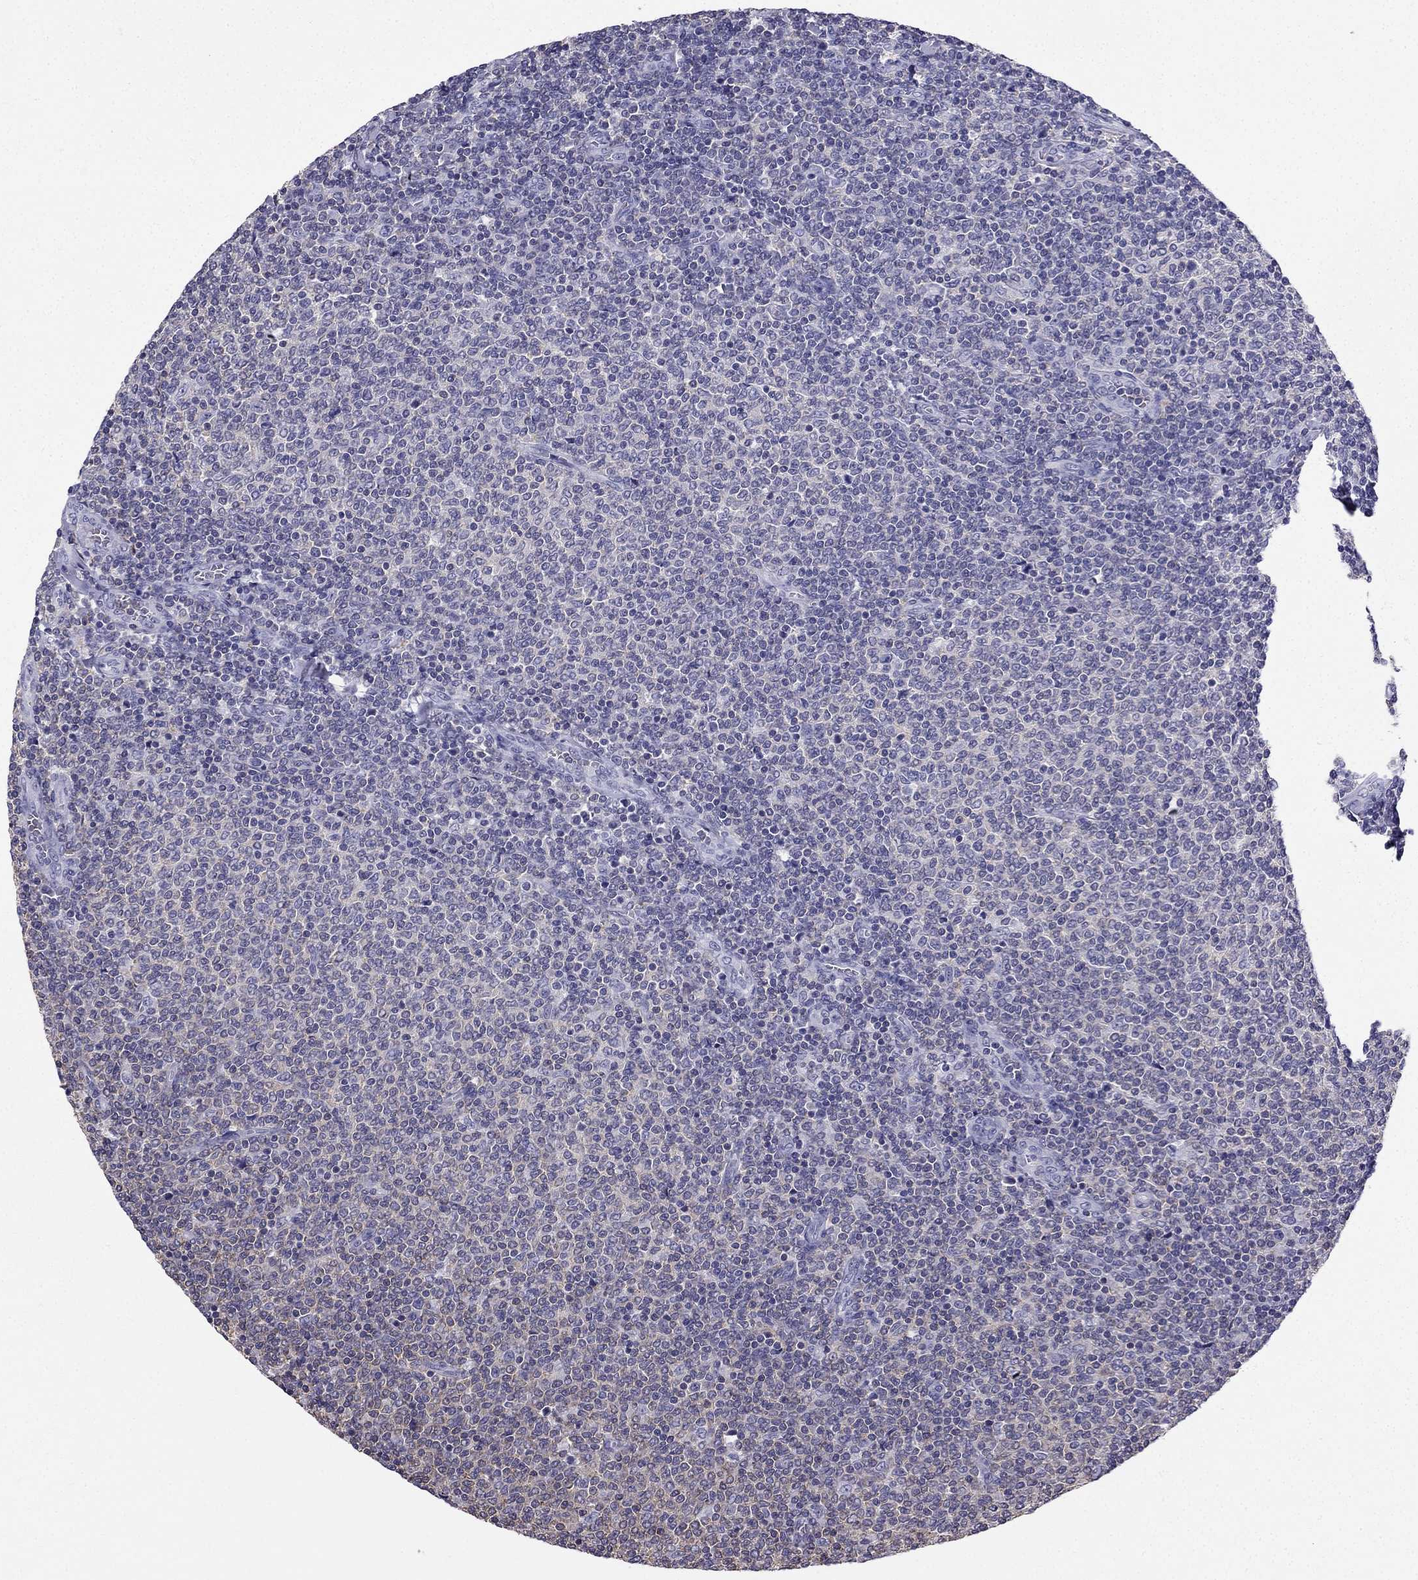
{"staining": {"intensity": "negative", "quantity": "none", "location": "none"}, "tissue": "lymphoma", "cell_type": "Tumor cells", "image_type": "cancer", "snomed": [{"axis": "morphology", "description": "Malignant lymphoma, non-Hodgkin's type, Low grade"}, {"axis": "topography", "description": "Lymph node"}], "caption": "Human low-grade malignant lymphoma, non-Hodgkin's type stained for a protein using immunohistochemistry demonstrates no positivity in tumor cells.", "gene": "CCK", "patient": {"sex": "male", "age": 52}}